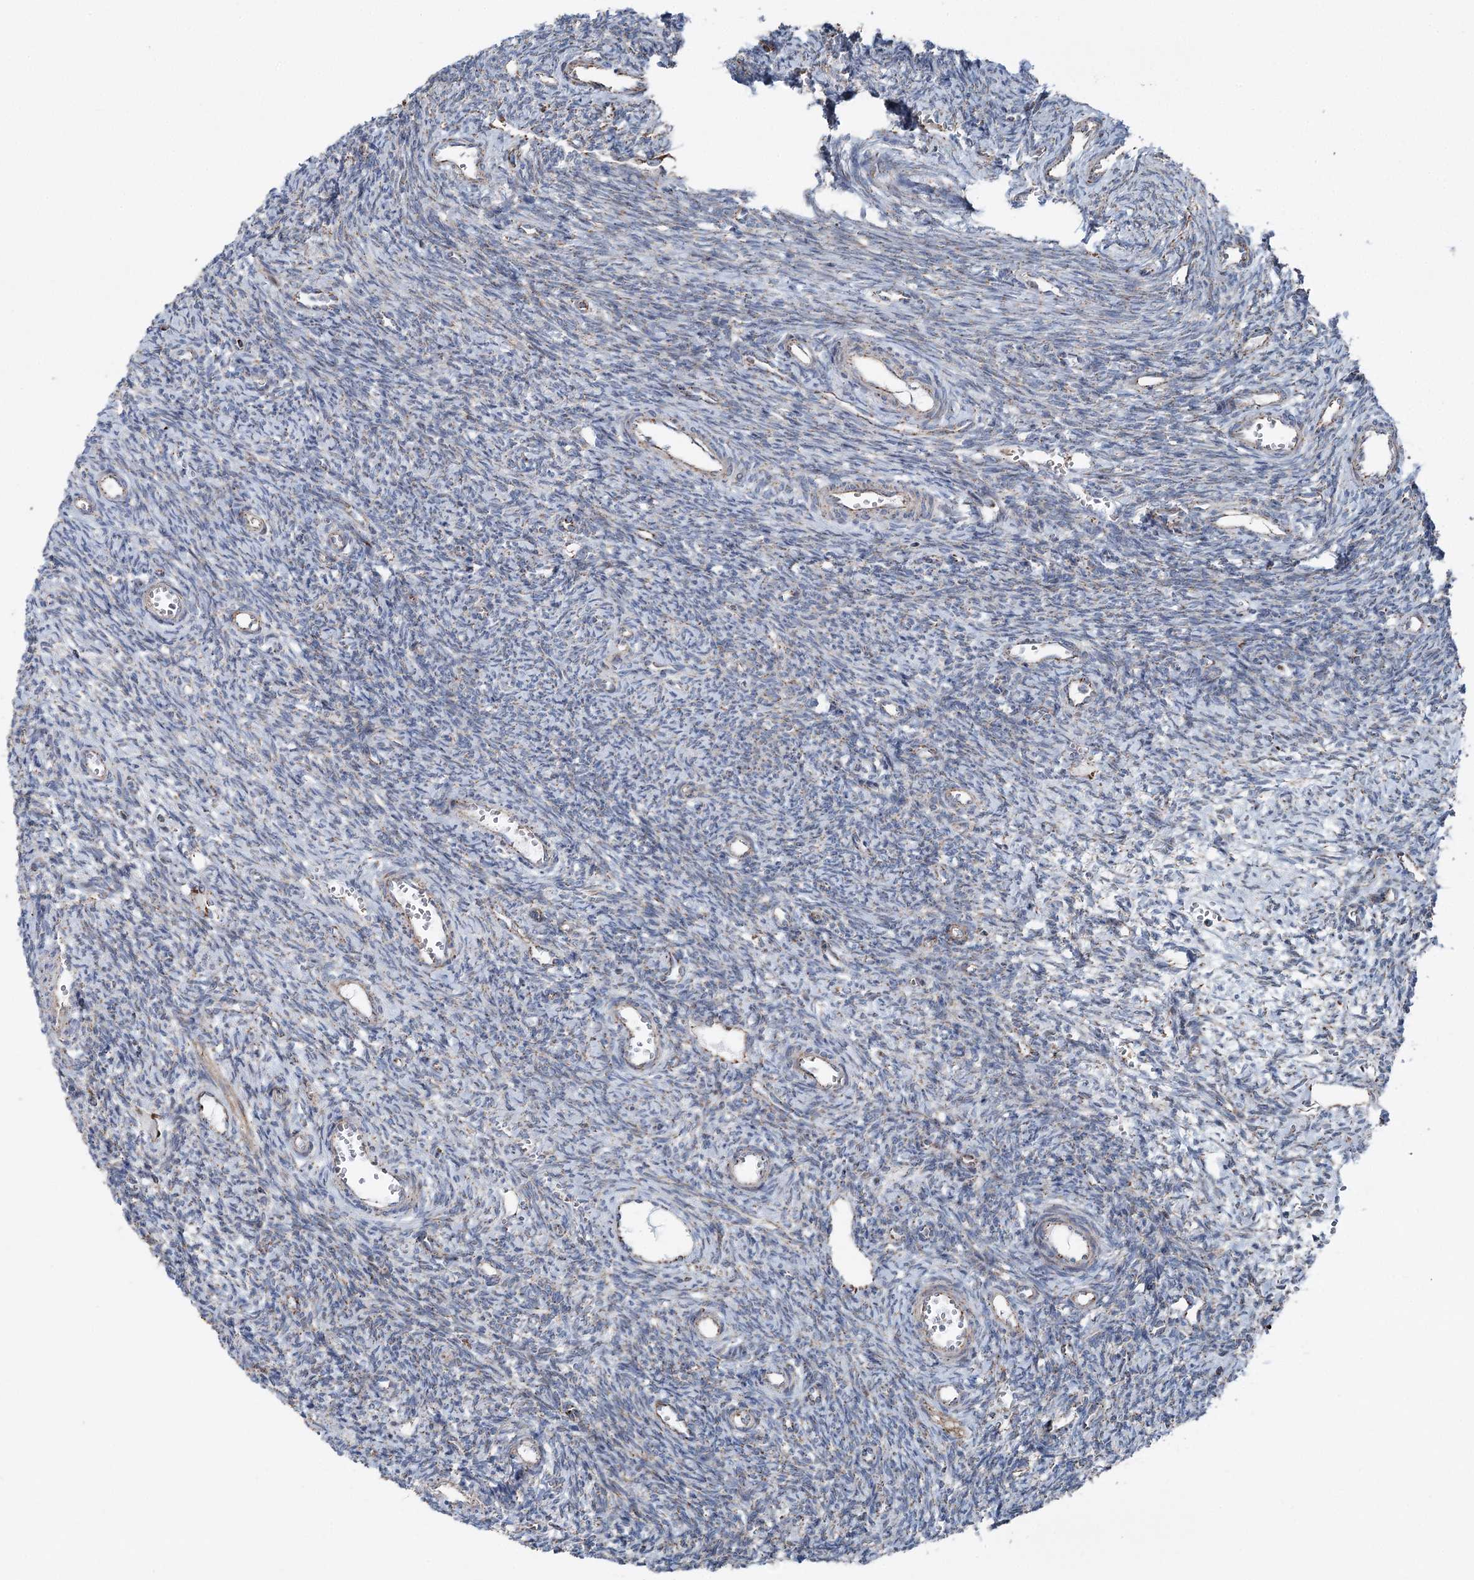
{"staining": {"intensity": "negative", "quantity": "none", "location": "none"}, "tissue": "ovary", "cell_type": "Ovarian stroma cells", "image_type": "normal", "snomed": [{"axis": "morphology", "description": "Normal tissue, NOS"}, {"axis": "topography", "description": "Ovary"}], "caption": "Ovarian stroma cells are negative for brown protein staining in benign ovary.", "gene": "UCN3", "patient": {"sex": "female", "age": 39}}